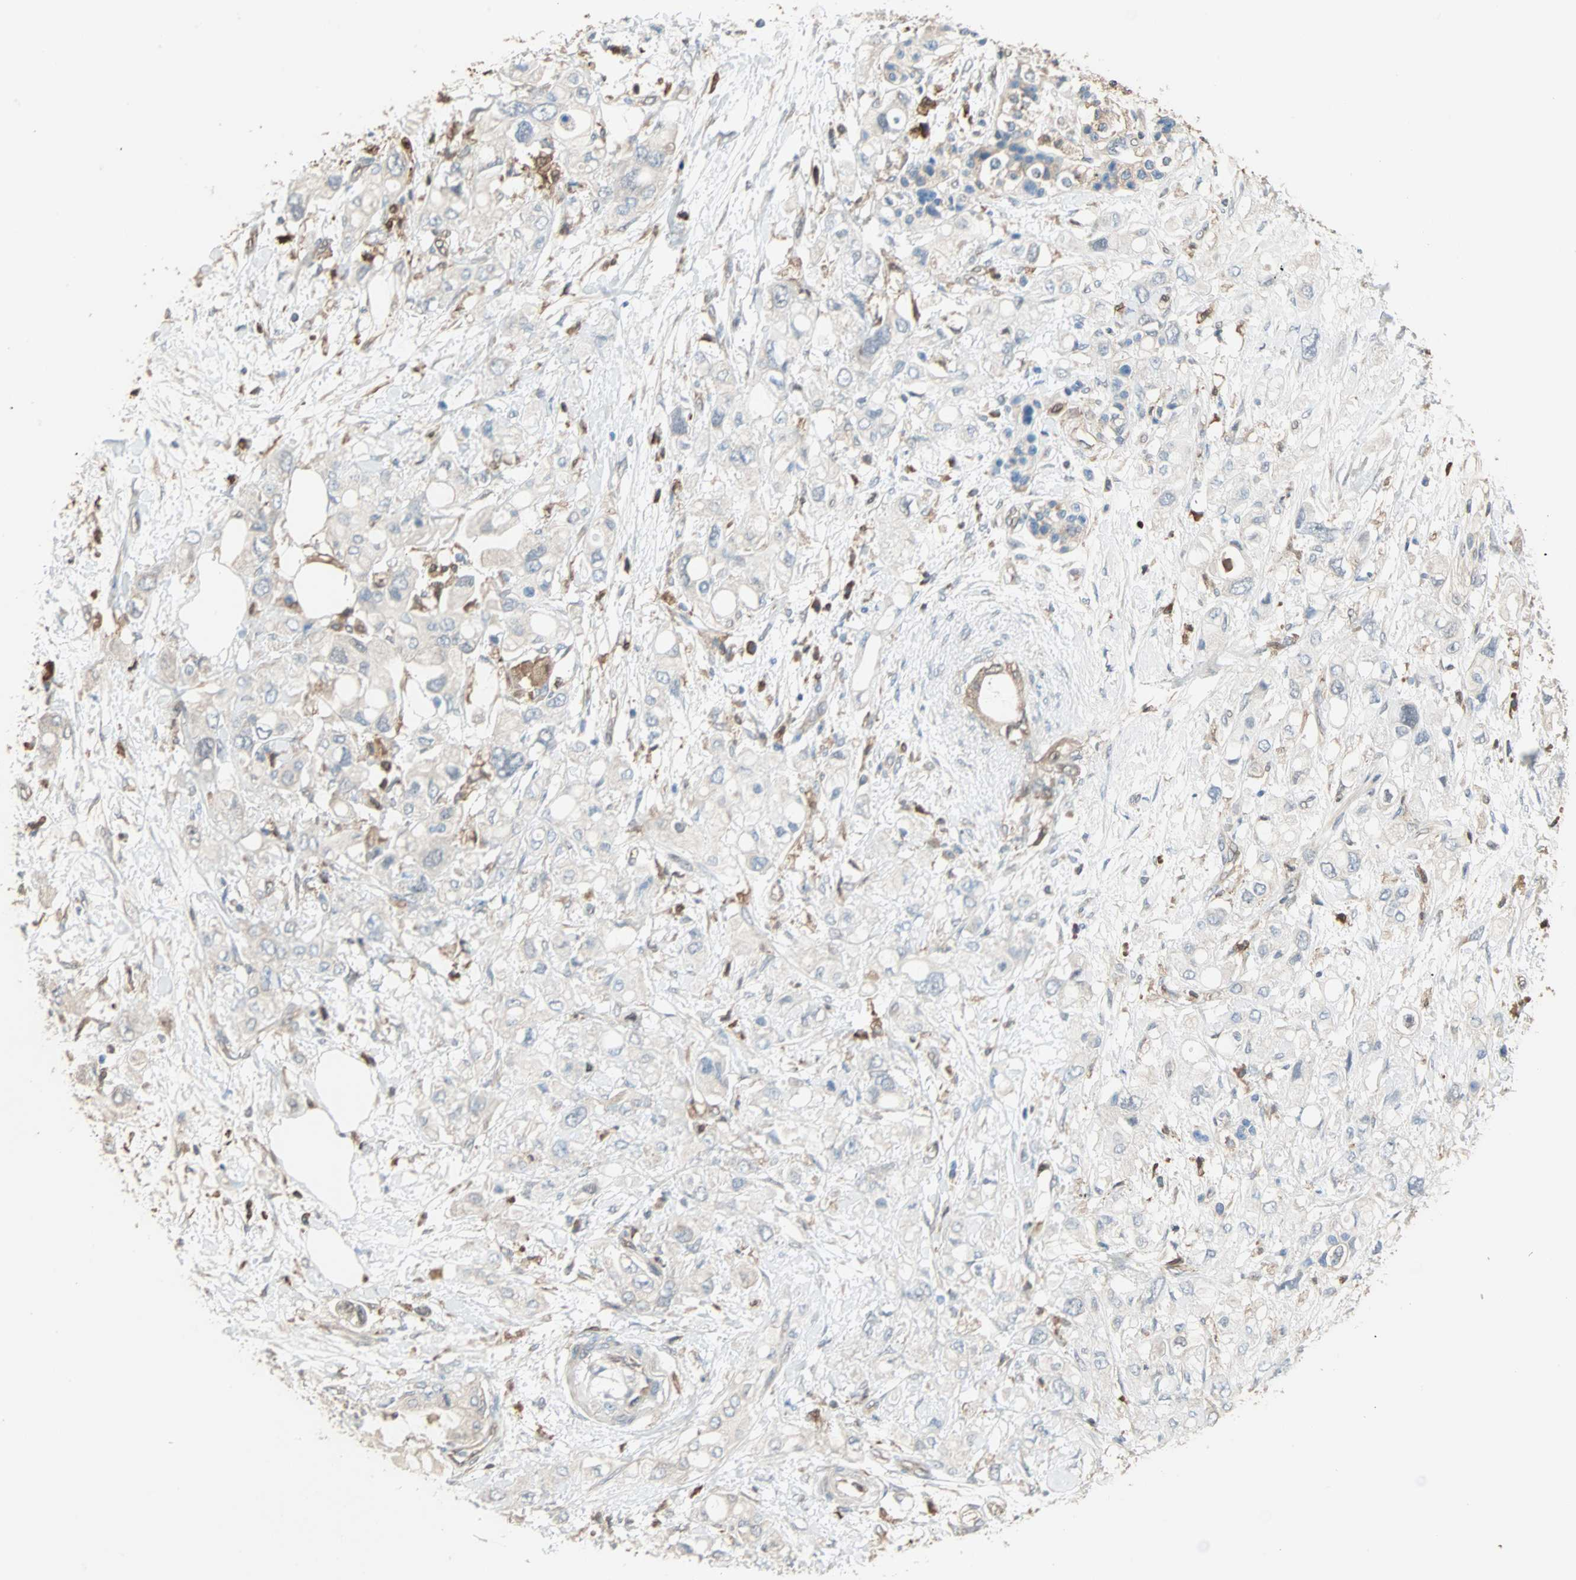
{"staining": {"intensity": "negative", "quantity": "none", "location": "none"}, "tissue": "pancreatic cancer", "cell_type": "Tumor cells", "image_type": "cancer", "snomed": [{"axis": "morphology", "description": "Adenocarcinoma, NOS"}, {"axis": "topography", "description": "Pancreas"}], "caption": "DAB (3,3'-diaminobenzidine) immunohistochemical staining of pancreatic adenocarcinoma reveals no significant positivity in tumor cells. (Stains: DAB (3,3'-diaminobenzidine) IHC with hematoxylin counter stain, Microscopy: brightfield microscopy at high magnification).", "gene": "PRDX1", "patient": {"sex": "female", "age": 56}}